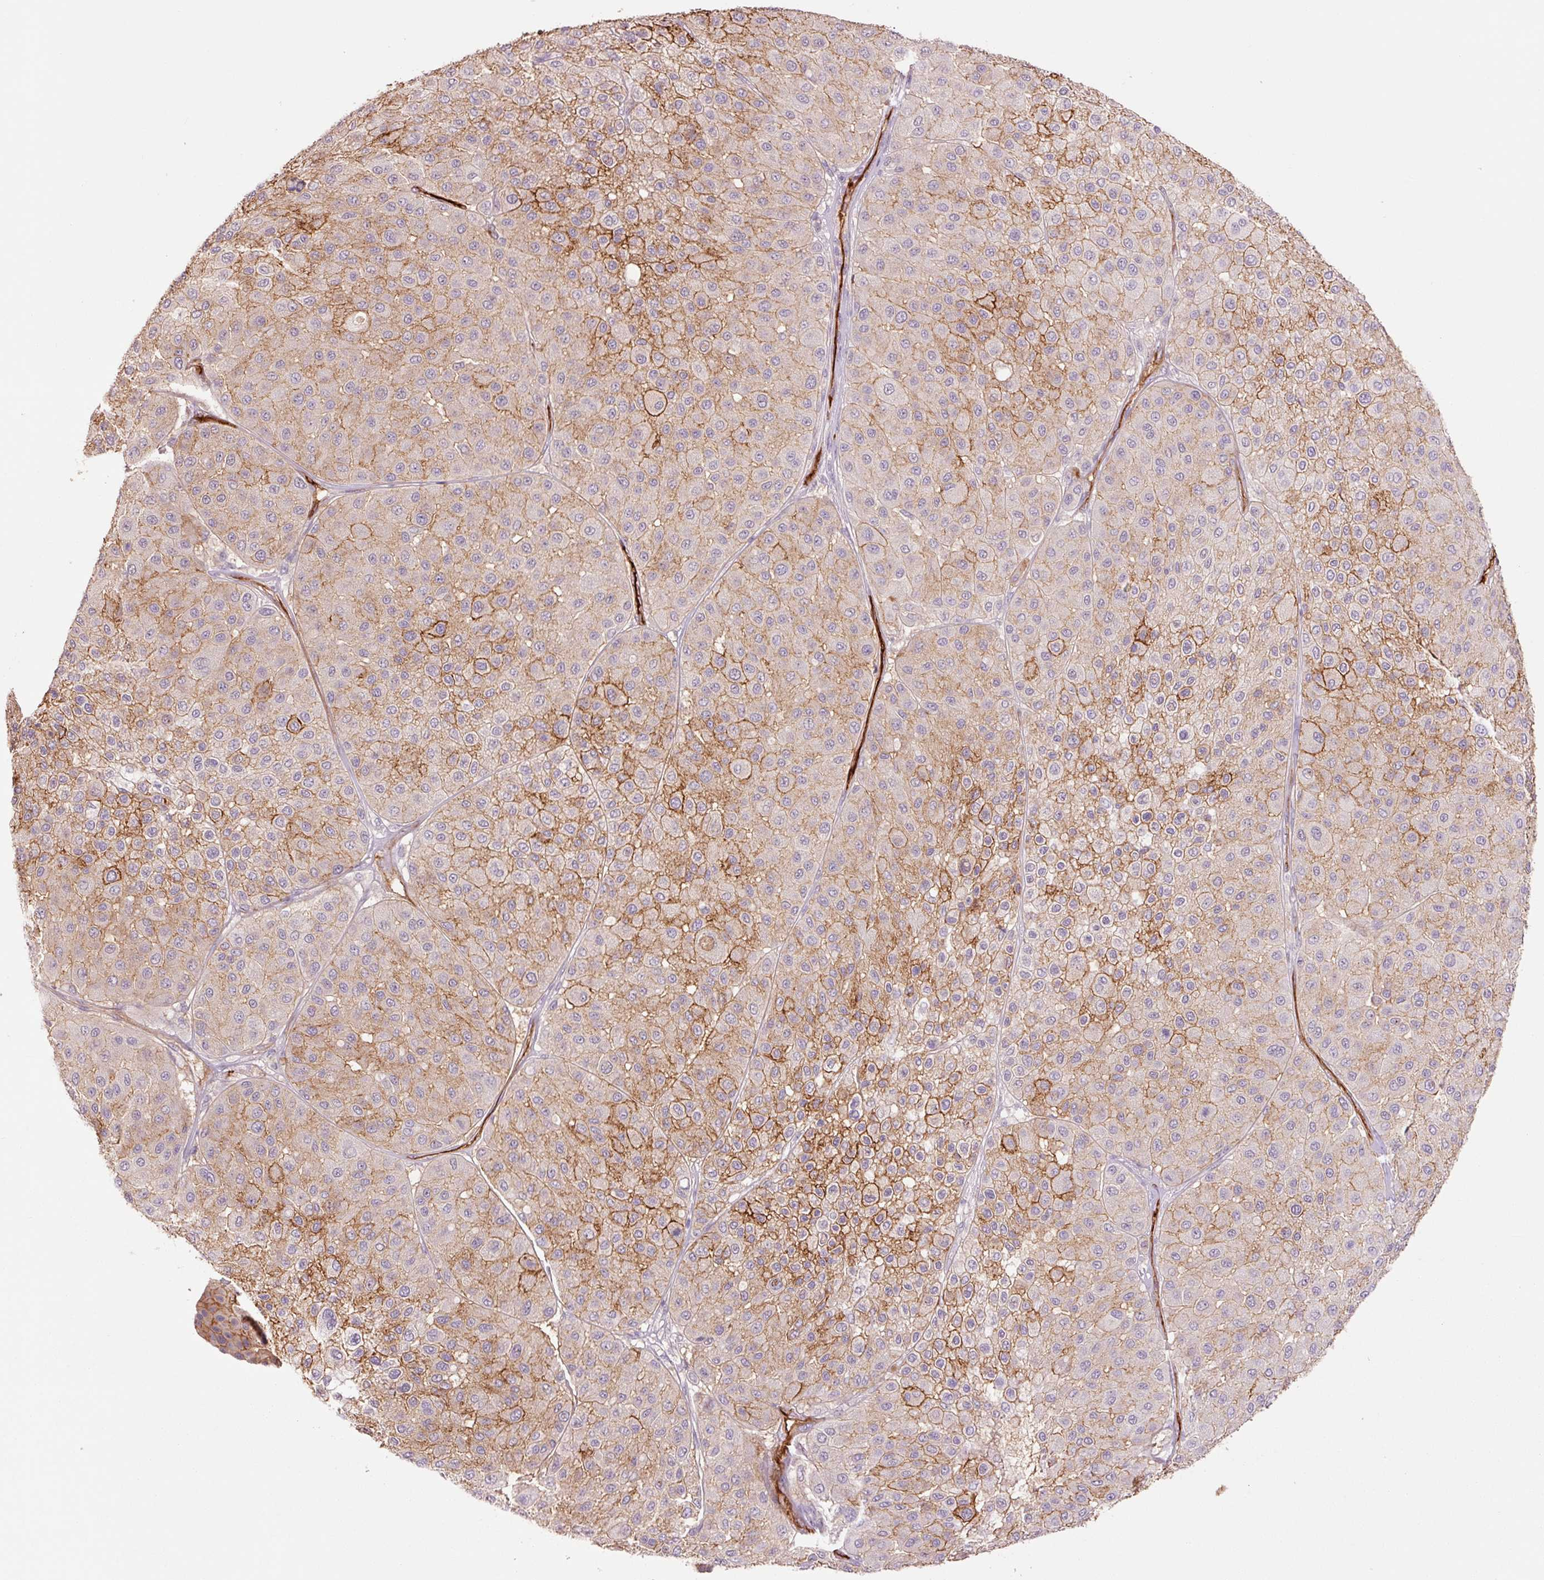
{"staining": {"intensity": "moderate", "quantity": "25%-75%", "location": "cytoplasmic/membranous"}, "tissue": "melanoma", "cell_type": "Tumor cells", "image_type": "cancer", "snomed": [{"axis": "morphology", "description": "Malignant melanoma, Metastatic site"}, {"axis": "topography", "description": "Smooth muscle"}], "caption": "A high-resolution micrograph shows immunohistochemistry staining of melanoma, which shows moderate cytoplasmic/membranous positivity in about 25%-75% of tumor cells.", "gene": "SLC1A4", "patient": {"sex": "male", "age": 41}}